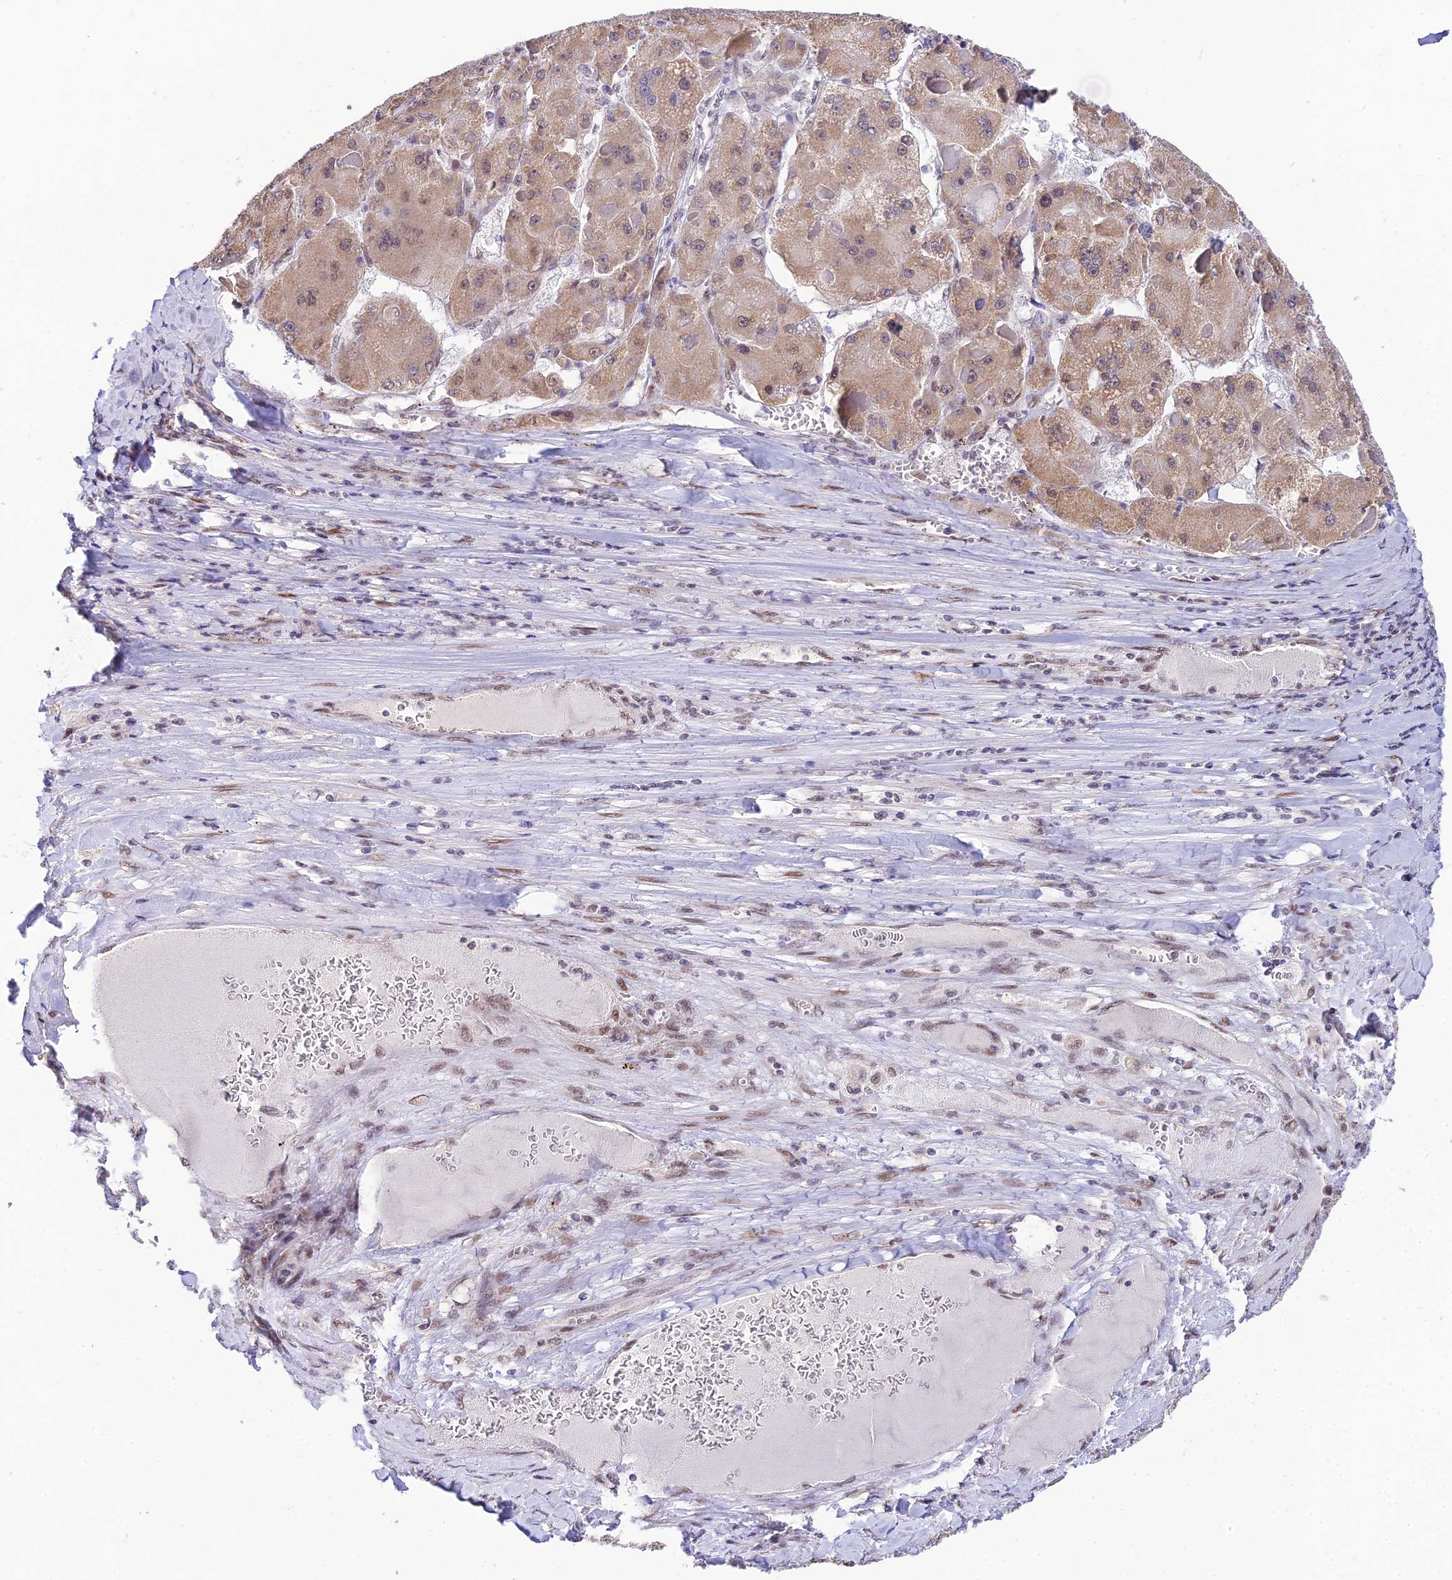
{"staining": {"intensity": "weak", "quantity": ">75%", "location": "cytoplasmic/membranous"}, "tissue": "liver cancer", "cell_type": "Tumor cells", "image_type": "cancer", "snomed": [{"axis": "morphology", "description": "Carcinoma, Hepatocellular, NOS"}, {"axis": "topography", "description": "Liver"}], "caption": "IHC staining of liver cancer (hepatocellular carcinoma), which shows low levels of weak cytoplasmic/membranous expression in about >75% of tumor cells indicating weak cytoplasmic/membranous protein expression. The staining was performed using DAB (brown) for protein detection and nuclei were counterstained in hematoxylin (blue).", "gene": "C2orf49", "patient": {"sex": "female", "age": 73}}